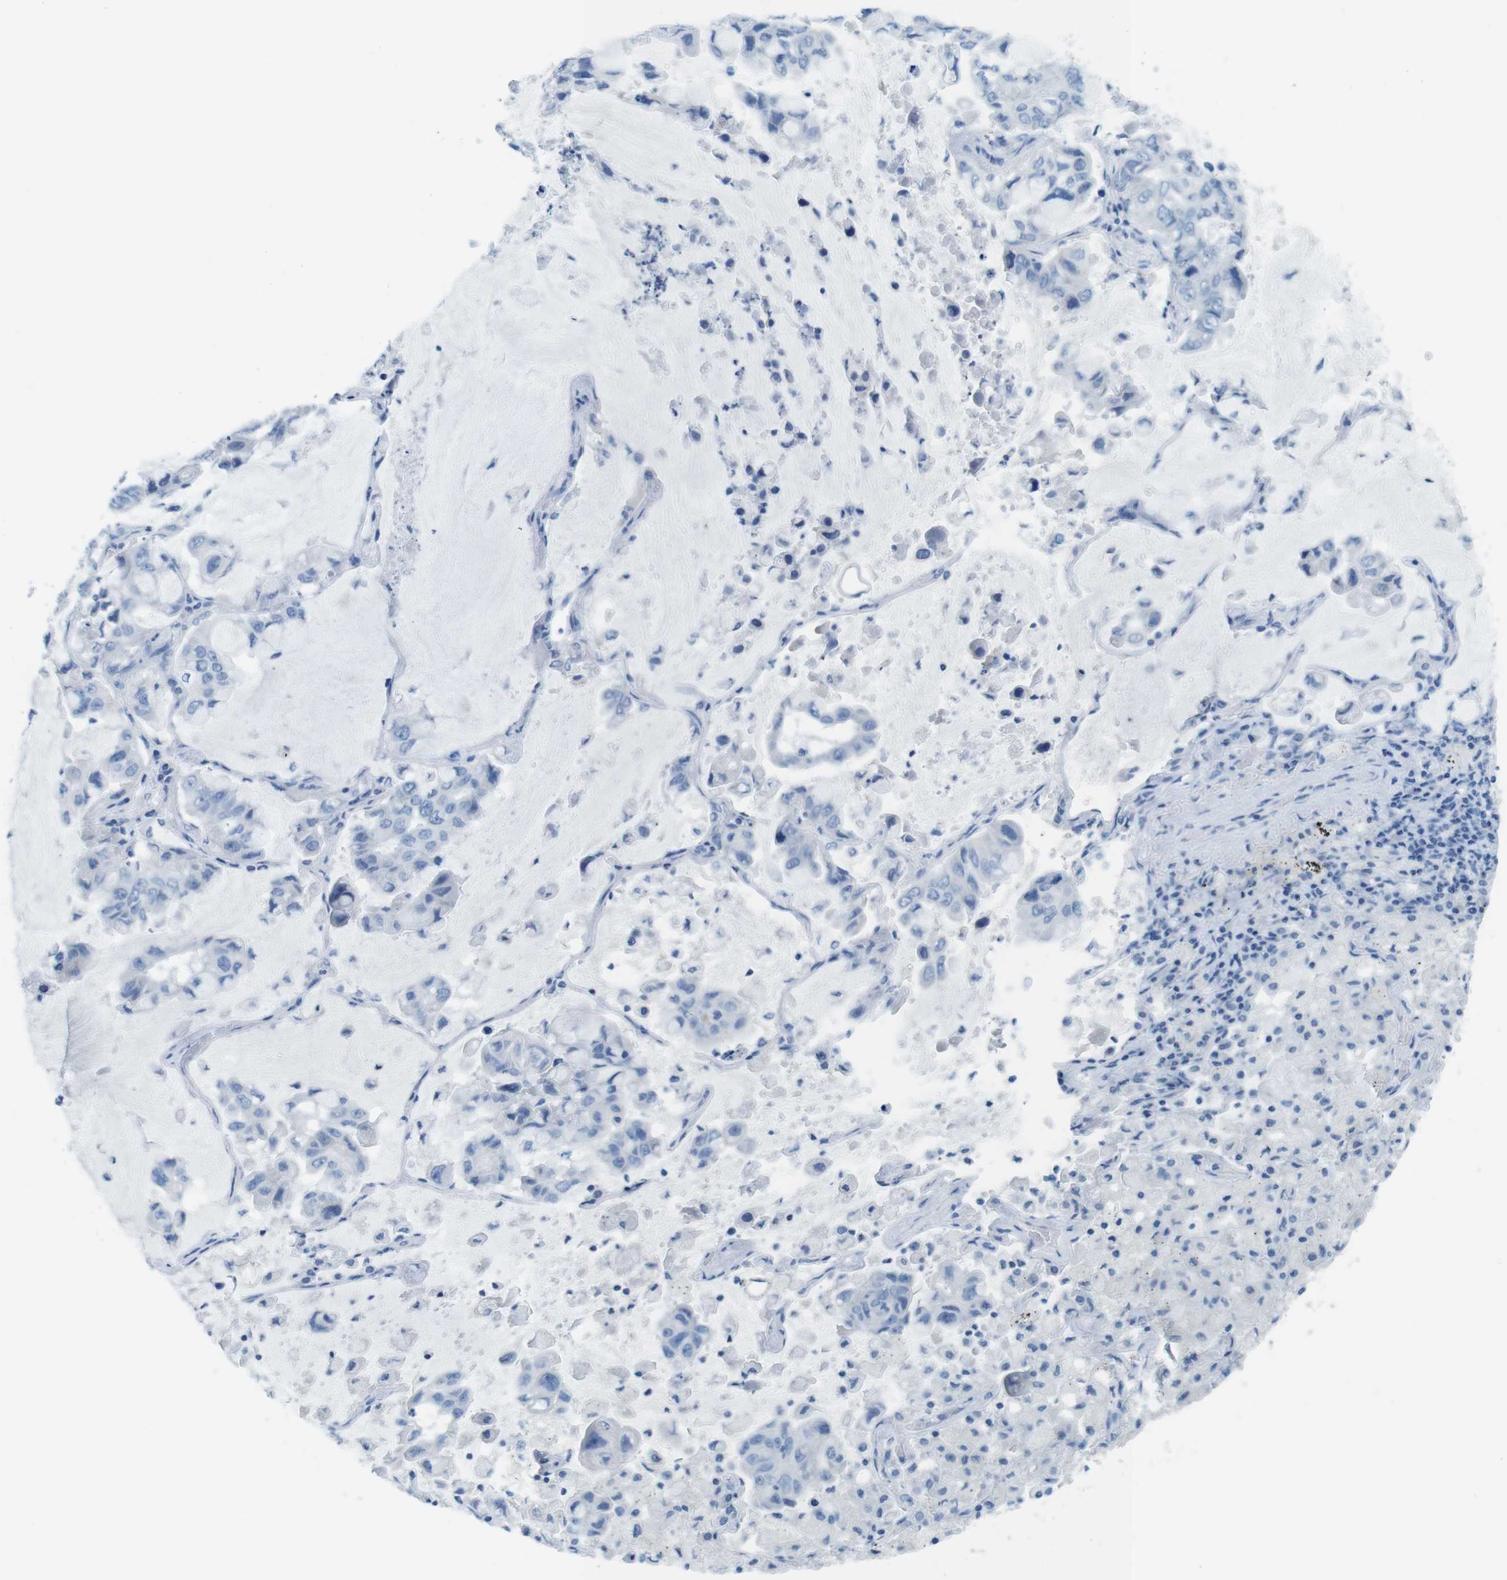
{"staining": {"intensity": "negative", "quantity": "none", "location": "none"}, "tissue": "lung cancer", "cell_type": "Tumor cells", "image_type": "cancer", "snomed": [{"axis": "morphology", "description": "Adenocarcinoma, NOS"}, {"axis": "topography", "description": "Lung"}], "caption": "Immunohistochemical staining of human lung cancer exhibits no significant expression in tumor cells.", "gene": "GAP43", "patient": {"sex": "male", "age": 64}}